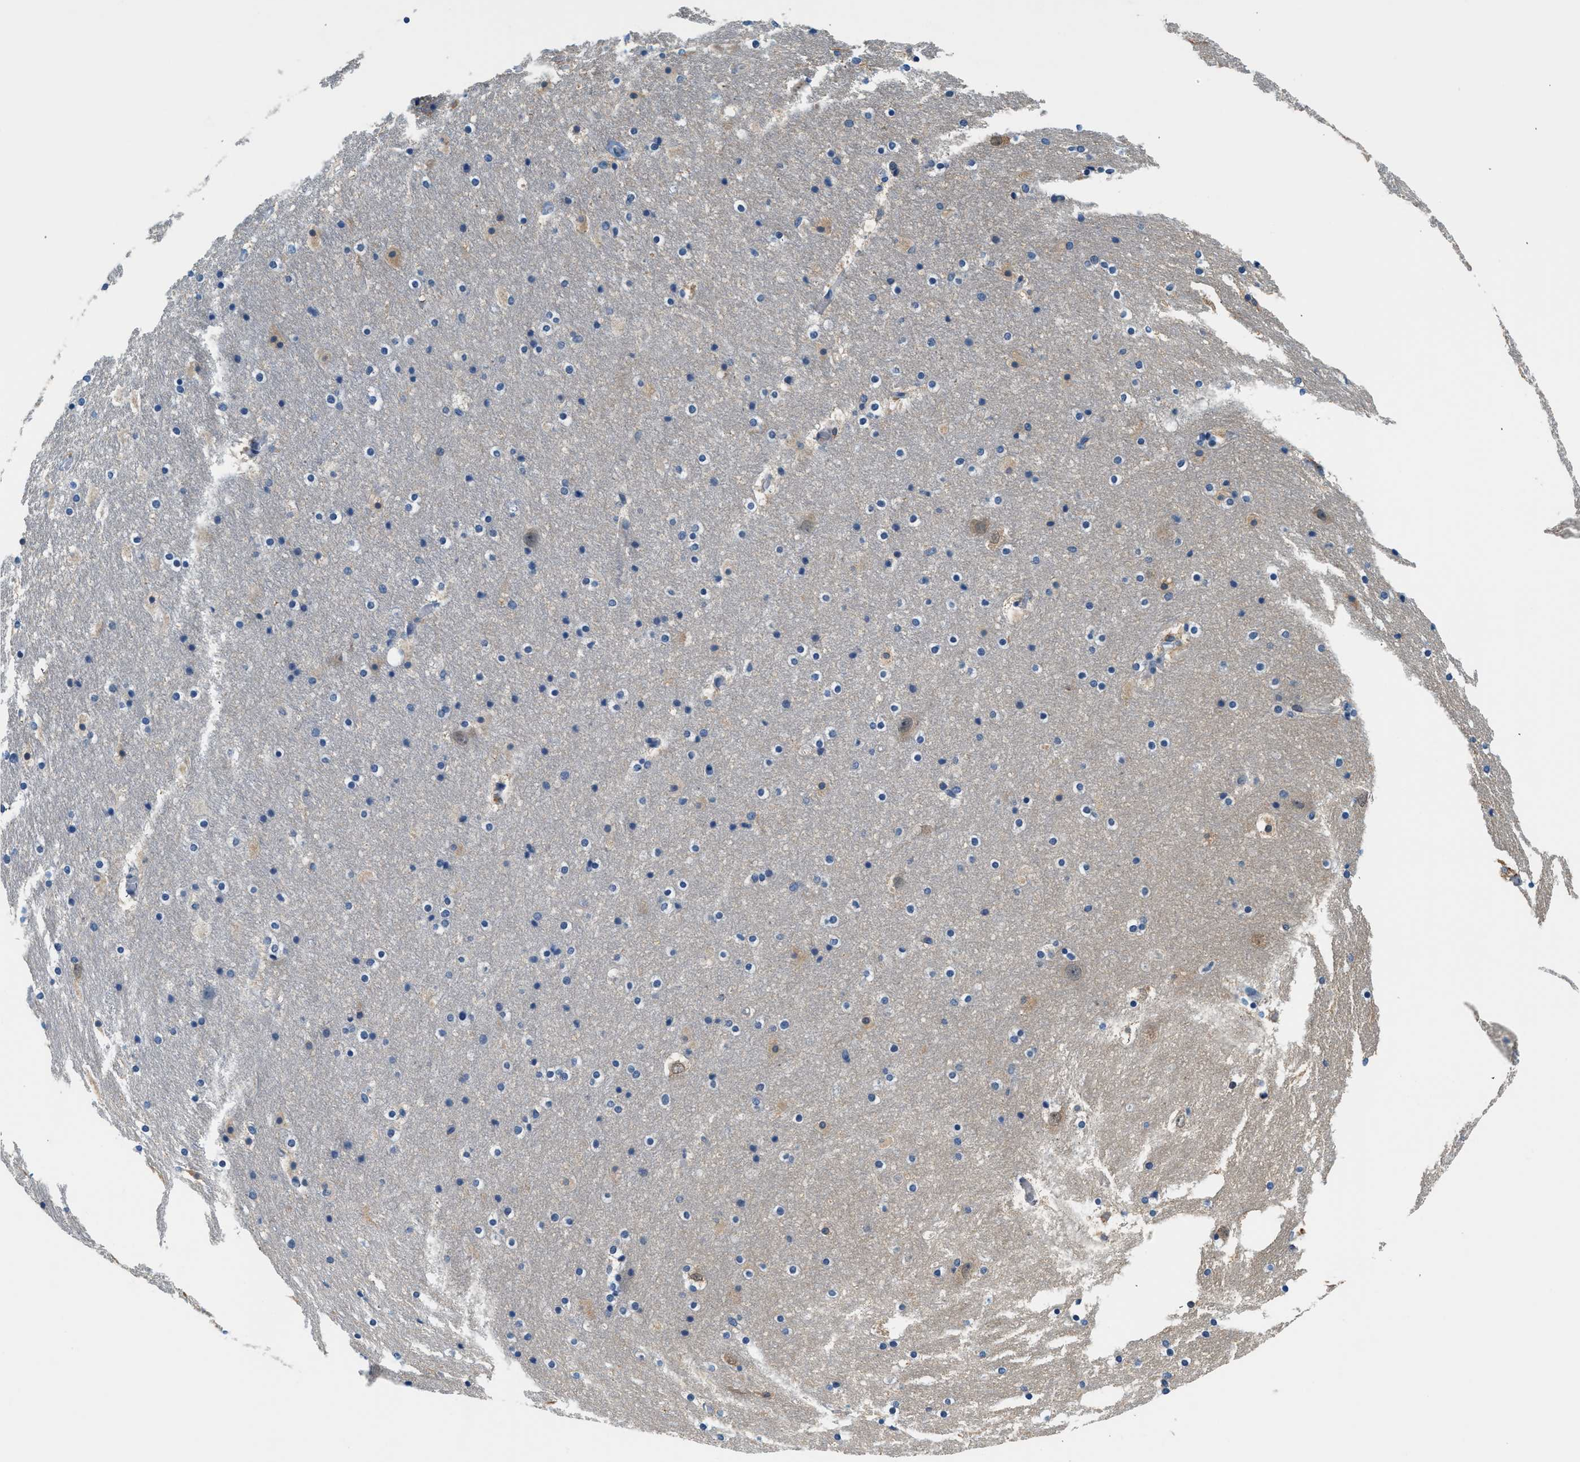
{"staining": {"intensity": "weak", "quantity": "<25%", "location": "cytoplasmic/membranous"}, "tissue": "hippocampus", "cell_type": "Glial cells", "image_type": "normal", "snomed": [{"axis": "morphology", "description": "Normal tissue, NOS"}, {"axis": "topography", "description": "Hippocampus"}], "caption": "A photomicrograph of hippocampus stained for a protein exhibits no brown staining in glial cells. (Brightfield microscopy of DAB (3,3'-diaminobenzidine) IHC at high magnification).", "gene": "SLC35E1", "patient": {"sex": "male", "age": 45}}